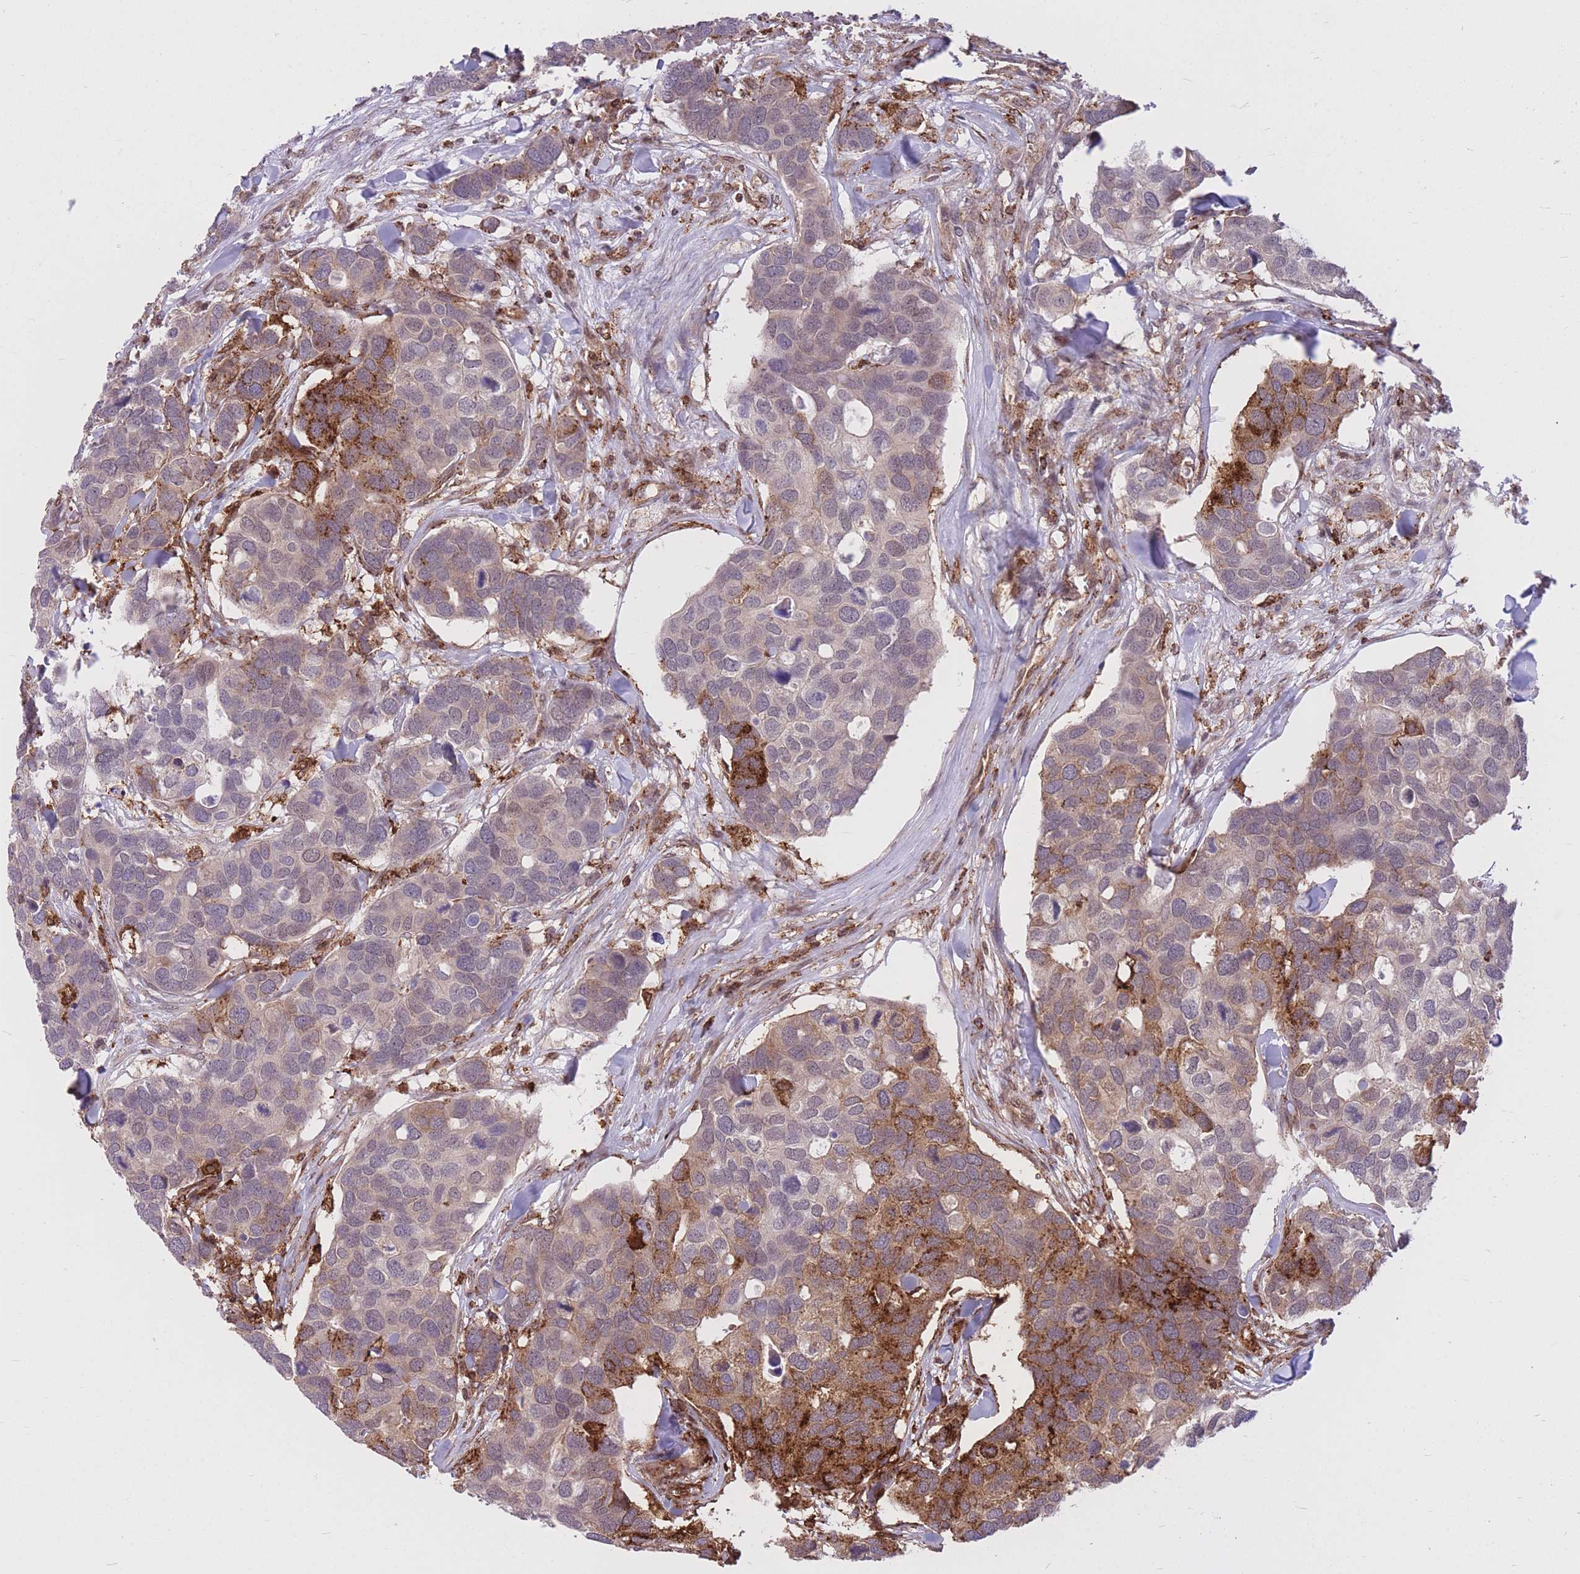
{"staining": {"intensity": "strong", "quantity": "25%-75%", "location": "cytoplasmic/membranous"}, "tissue": "breast cancer", "cell_type": "Tumor cells", "image_type": "cancer", "snomed": [{"axis": "morphology", "description": "Duct carcinoma"}, {"axis": "topography", "description": "Breast"}], "caption": "The immunohistochemical stain labels strong cytoplasmic/membranous staining in tumor cells of breast cancer (invasive ductal carcinoma) tissue.", "gene": "TCF20", "patient": {"sex": "female", "age": 83}}